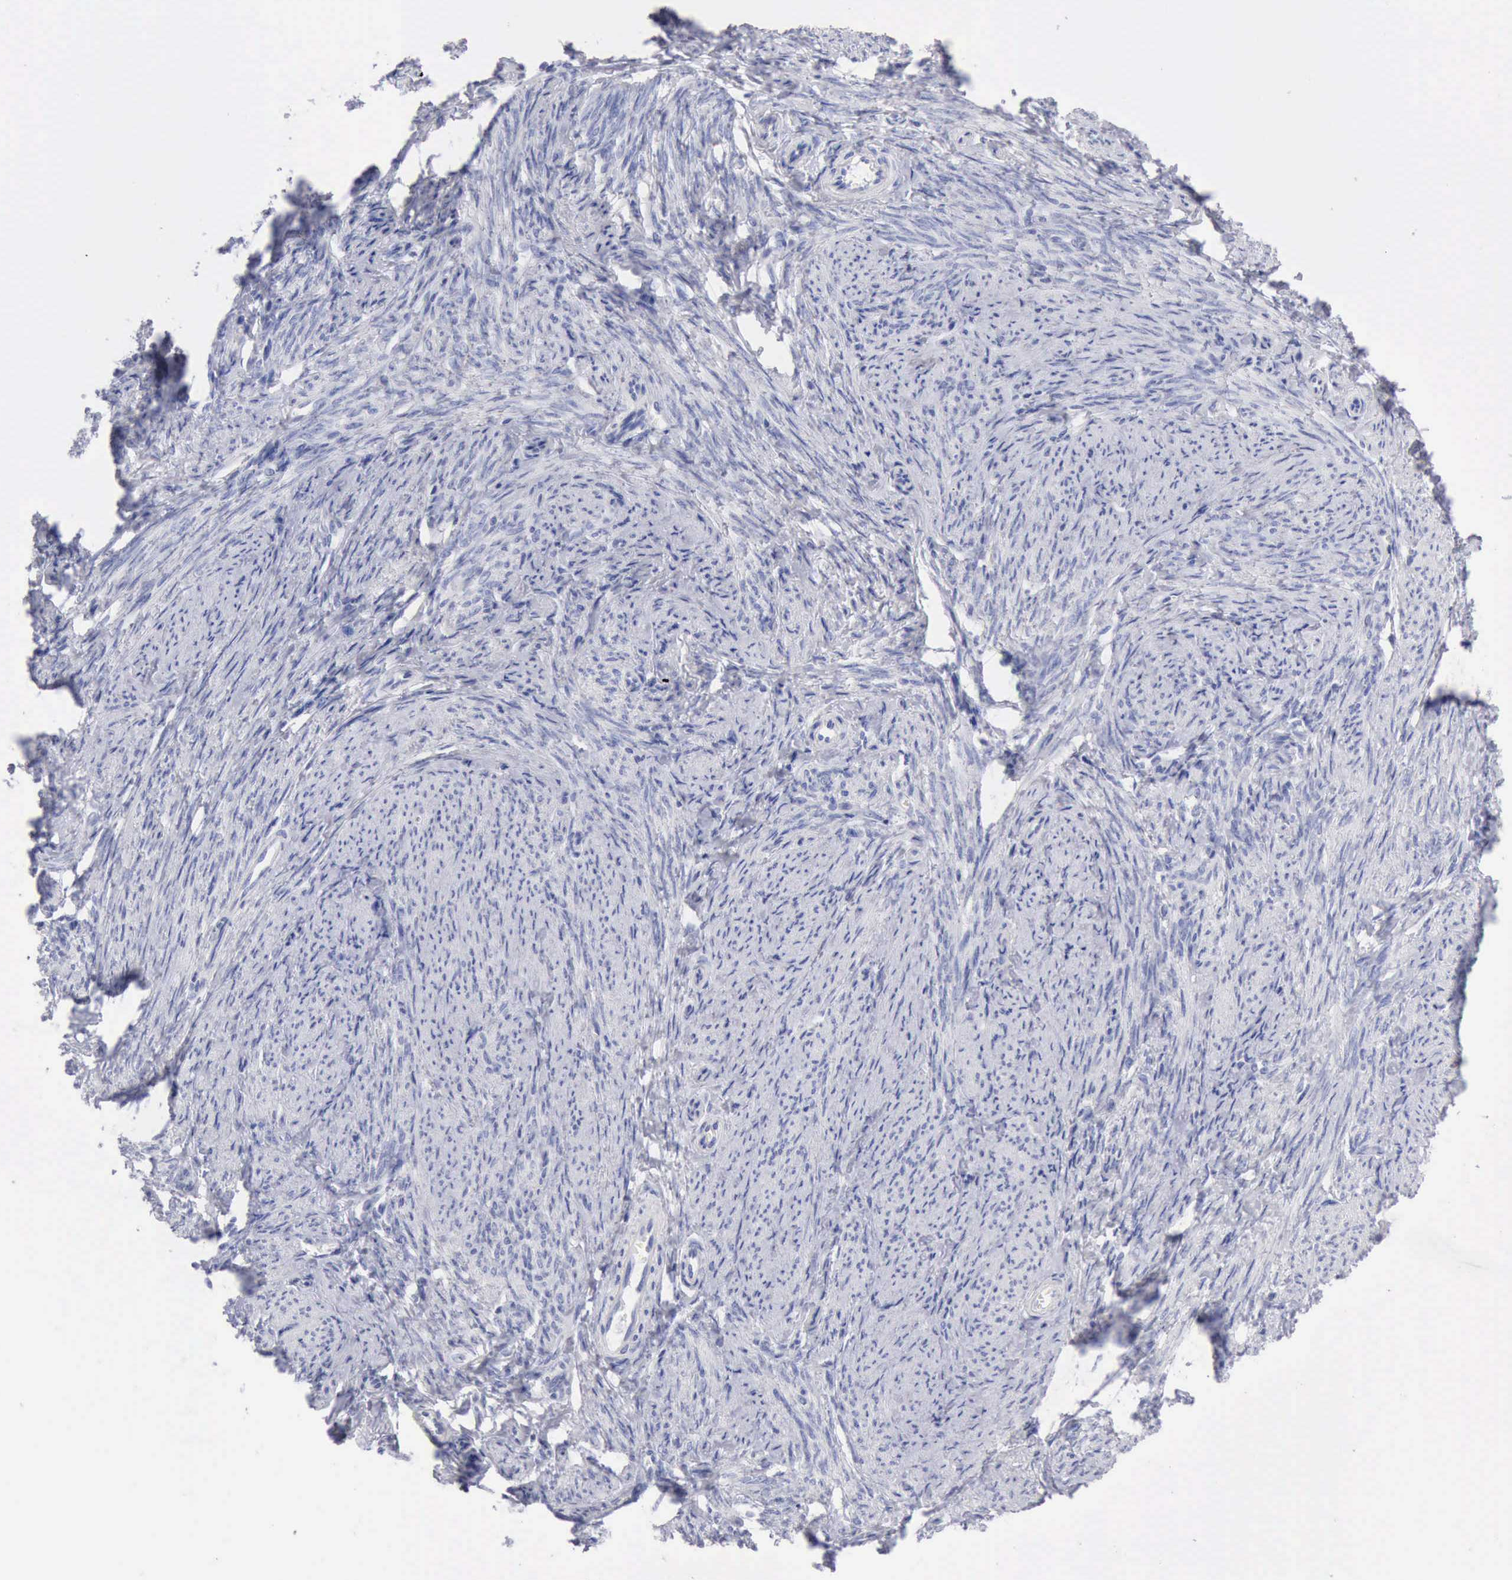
{"staining": {"intensity": "negative", "quantity": "none", "location": "none"}, "tissue": "smooth muscle", "cell_type": "Smooth muscle cells", "image_type": "normal", "snomed": [{"axis": "morphology", "description": "Normal tissue, NOS"}, {"axis": "topography", "description": "Smooth muscle"}, {"axis": "topography", "description": "Cervix"}], "caption": "Smooth muscle cells are negative for protein expression in normal human smooth muscle. (Stains: DAB (3,3'-diaminobenzidine) immunohistochemistry with hematoxylin counter stain, Microscopy: brightfield microscopy at high magnification).", "gene": "ANGEL1", "patient": {"sex": "female", "age": 70}}